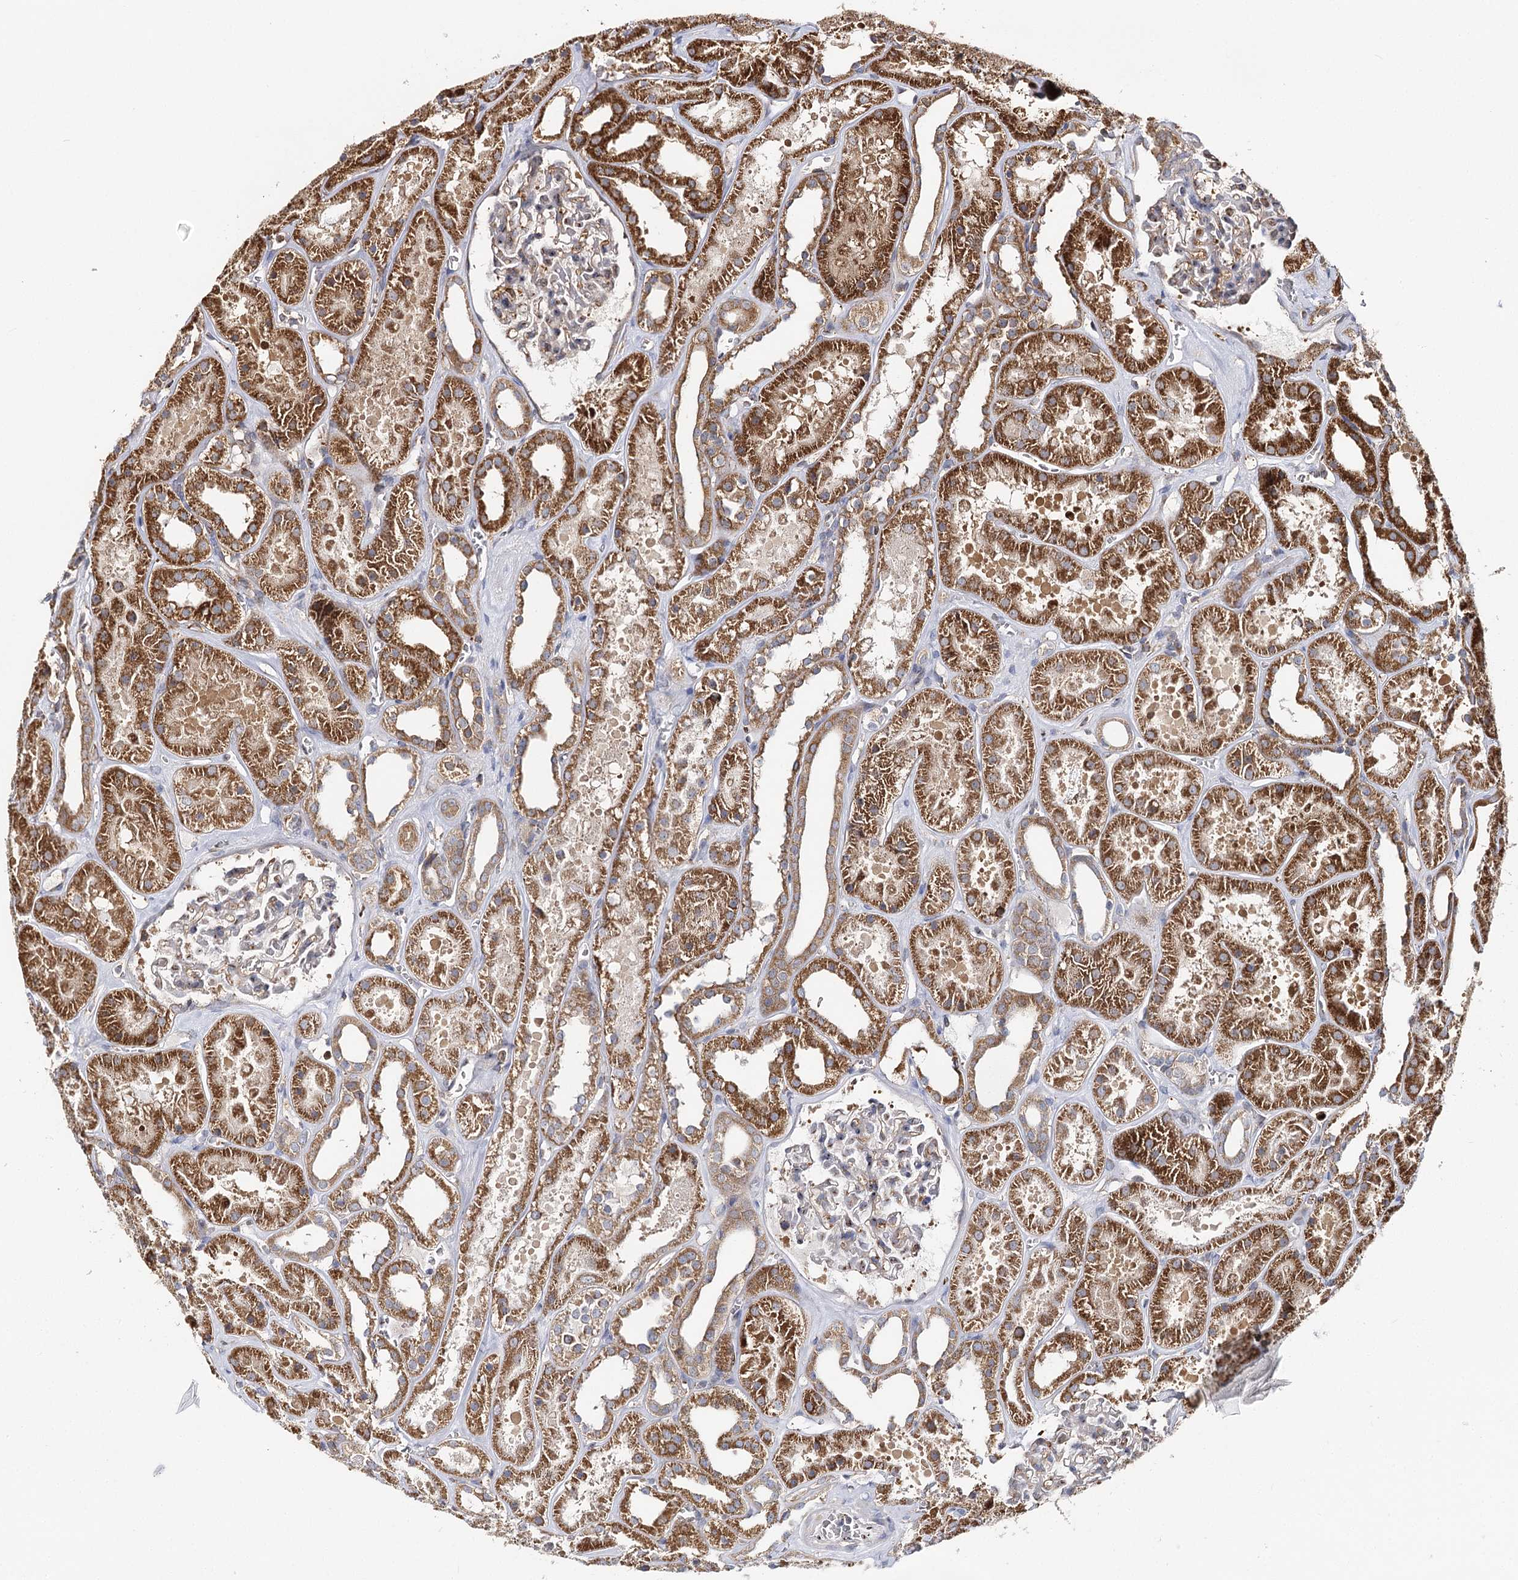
{"staining": {"intensity": "moderate", "quantity": "<25%", "location": "cytoplasmic/membranous"}, "tissue": "kidney", "cell_type": "Cells in glomeruli", "image_type": "normal", "snomed": [{"axis": "morphology", "description": "Normal tissue, NOS"}, {"axis": "topography", "description": "Kidney"}], "caption": "The immunohistochemical stain shows moderate cytoplasmic/membranous positivity in cells in glomeruli of normal kidney.", "gene": "SEC24B", "patient": {"sex": "female", "age": 41}}